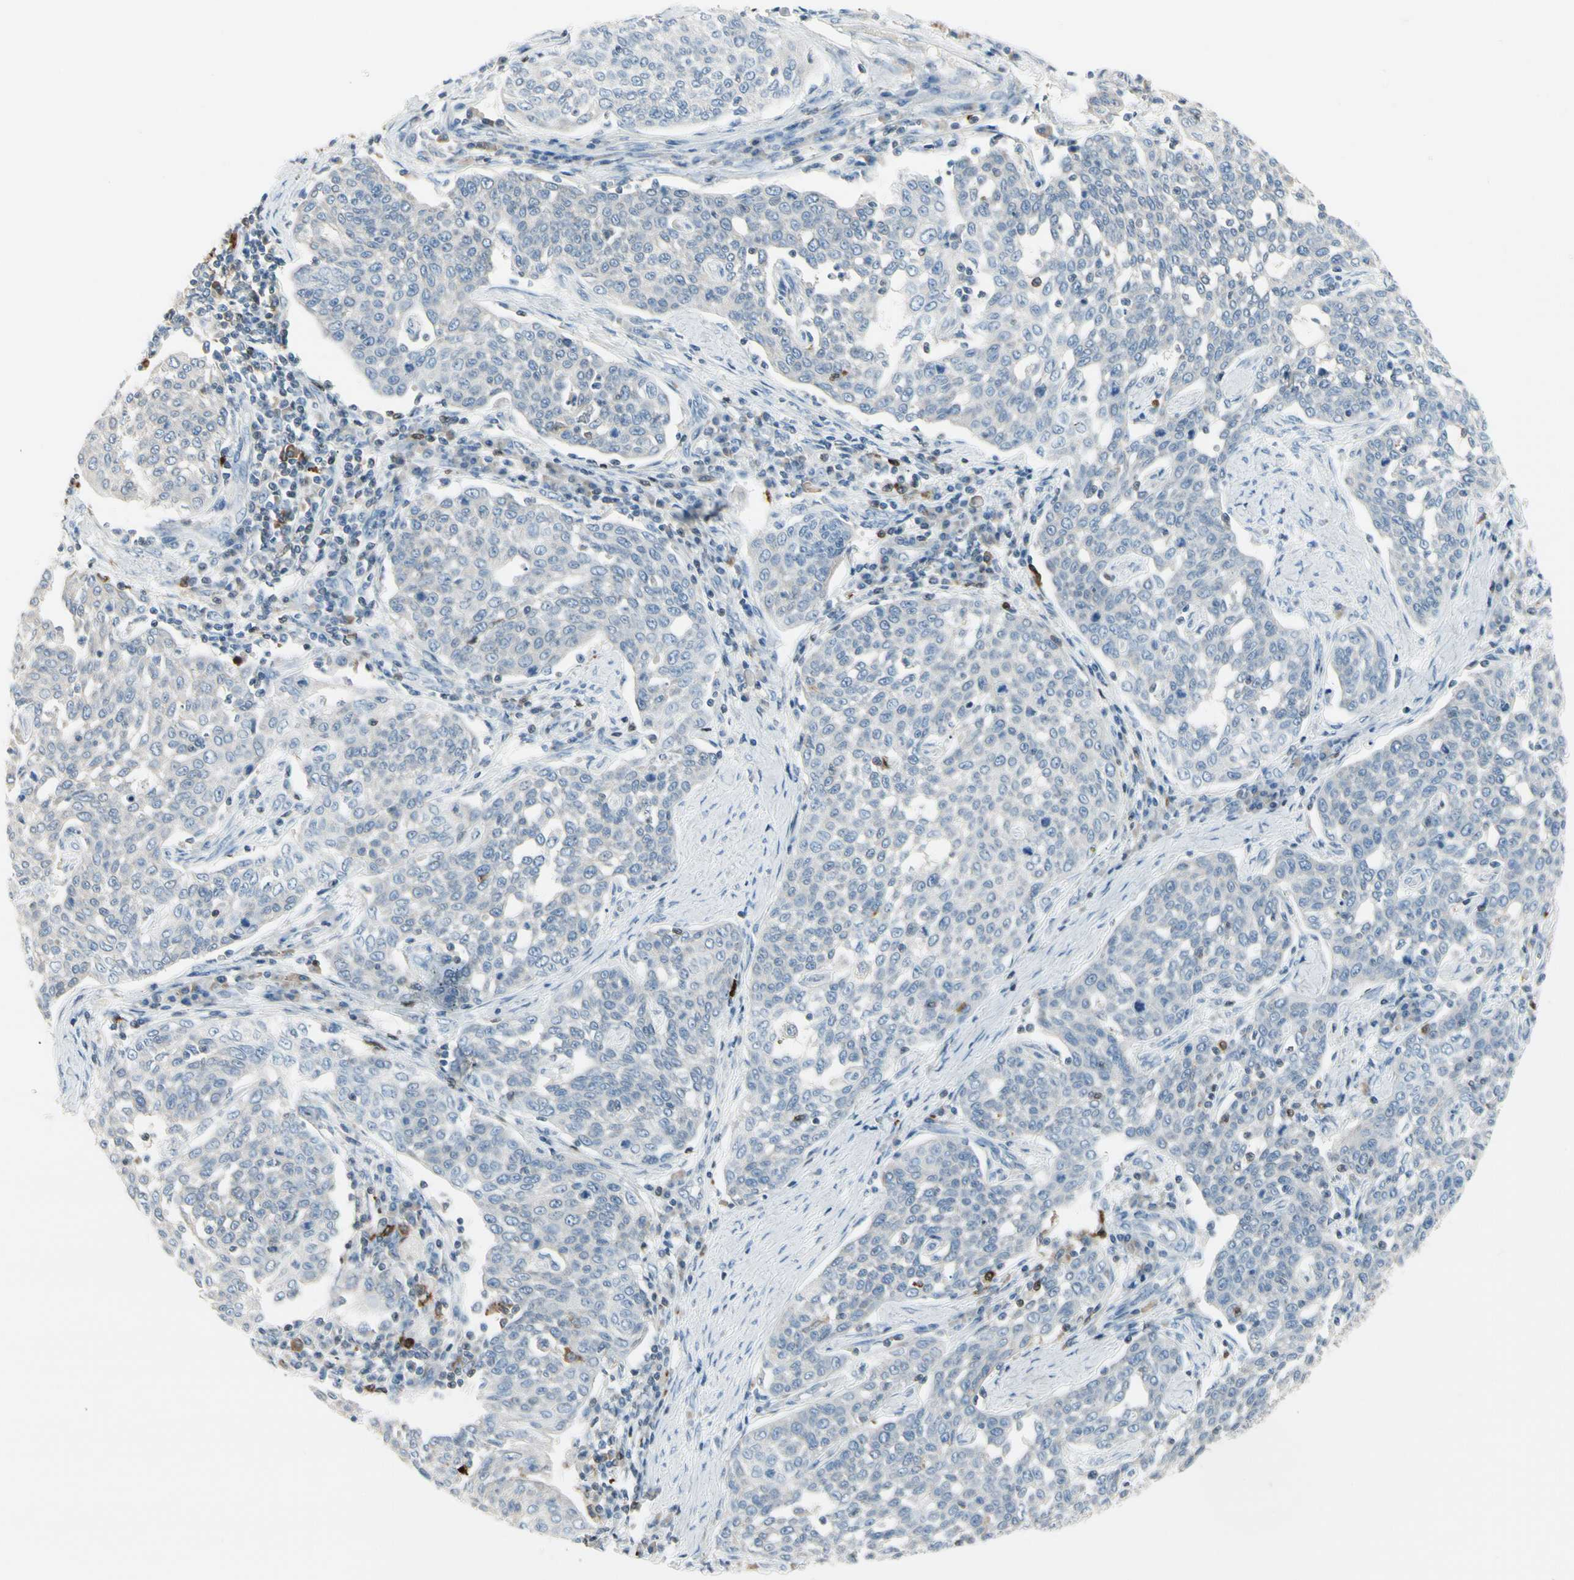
{"staining": {"intensity": "negative", "quantity": "none", "location": "none"}, "tissue": "cervical cancer", "cell_type": "Tumor cells", "image_type": "cancer", "snomed": [{"axis": "morphology", "description": "Squamous cell carcinoma, NOS"}, {"axis": "topography", "description": "Cervix"}], "caption": "Immunohistochemistry of human cervical cancer shows no staining in tumor cells. (Brightfield microscopy of DAB immunohistochemistry at high magnification).", "gene": "TRAF1", "patient": {"sex": "female", "age": 34}}